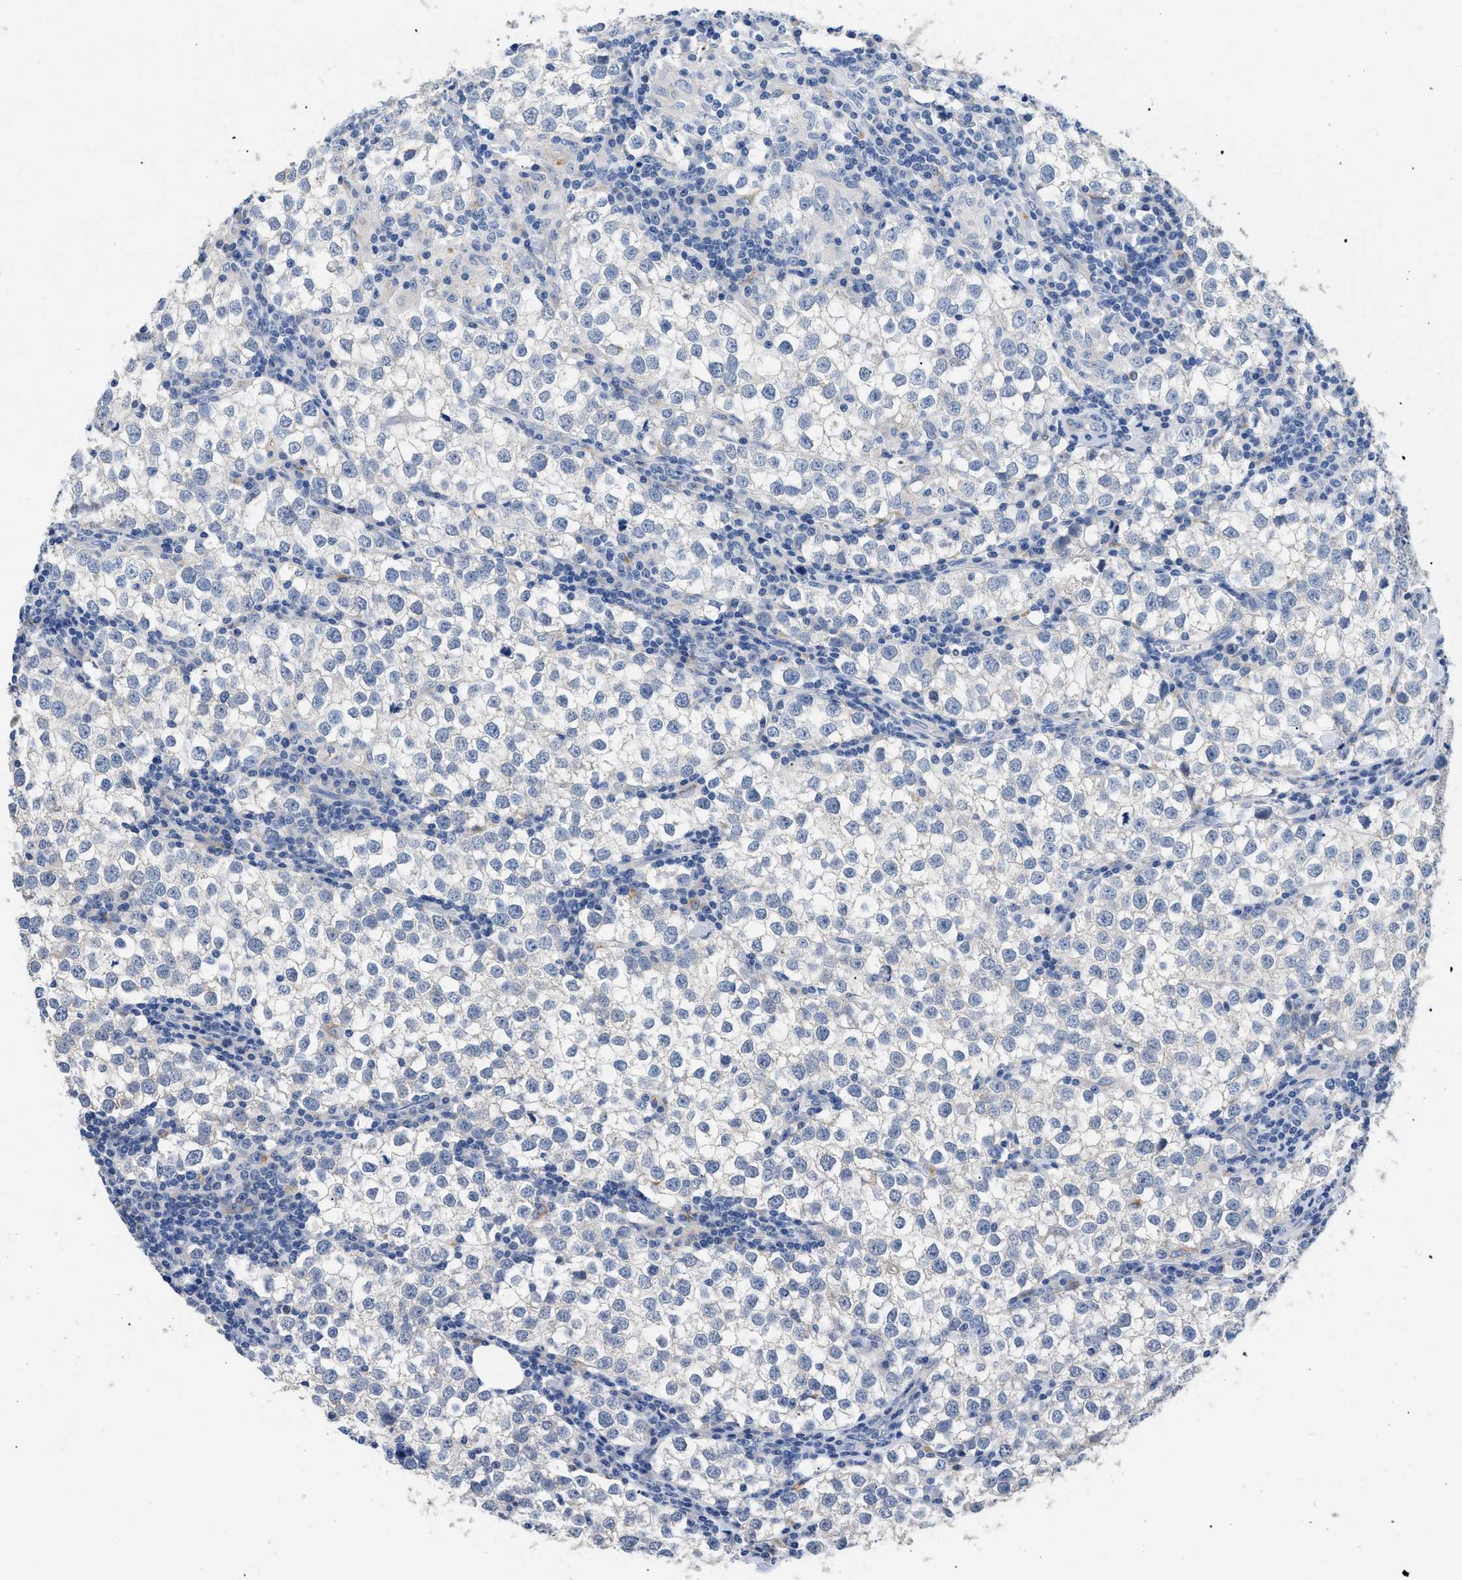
{"staining": {"intensity": "negative", "quantity": "none", "location": "none"}, "tissue": "testis cancer", "cell_type": "Tumor cells", "image_type": "cancer", "snomed": [{"axis": "morphology", "description": "Seminoma, NOS"}, {"axis": "morphology", "description": "Carcinoma, Embryonal, NOS"}, {"axis": "topography", "description": "Testis"}], "caption": "DAB immunohistochemical staining of testis embryonal carcinoma reveals no significant expression in tumor cells.", "gene": "APOBEC2", "patient": {"sex": "male", "age": 36}}